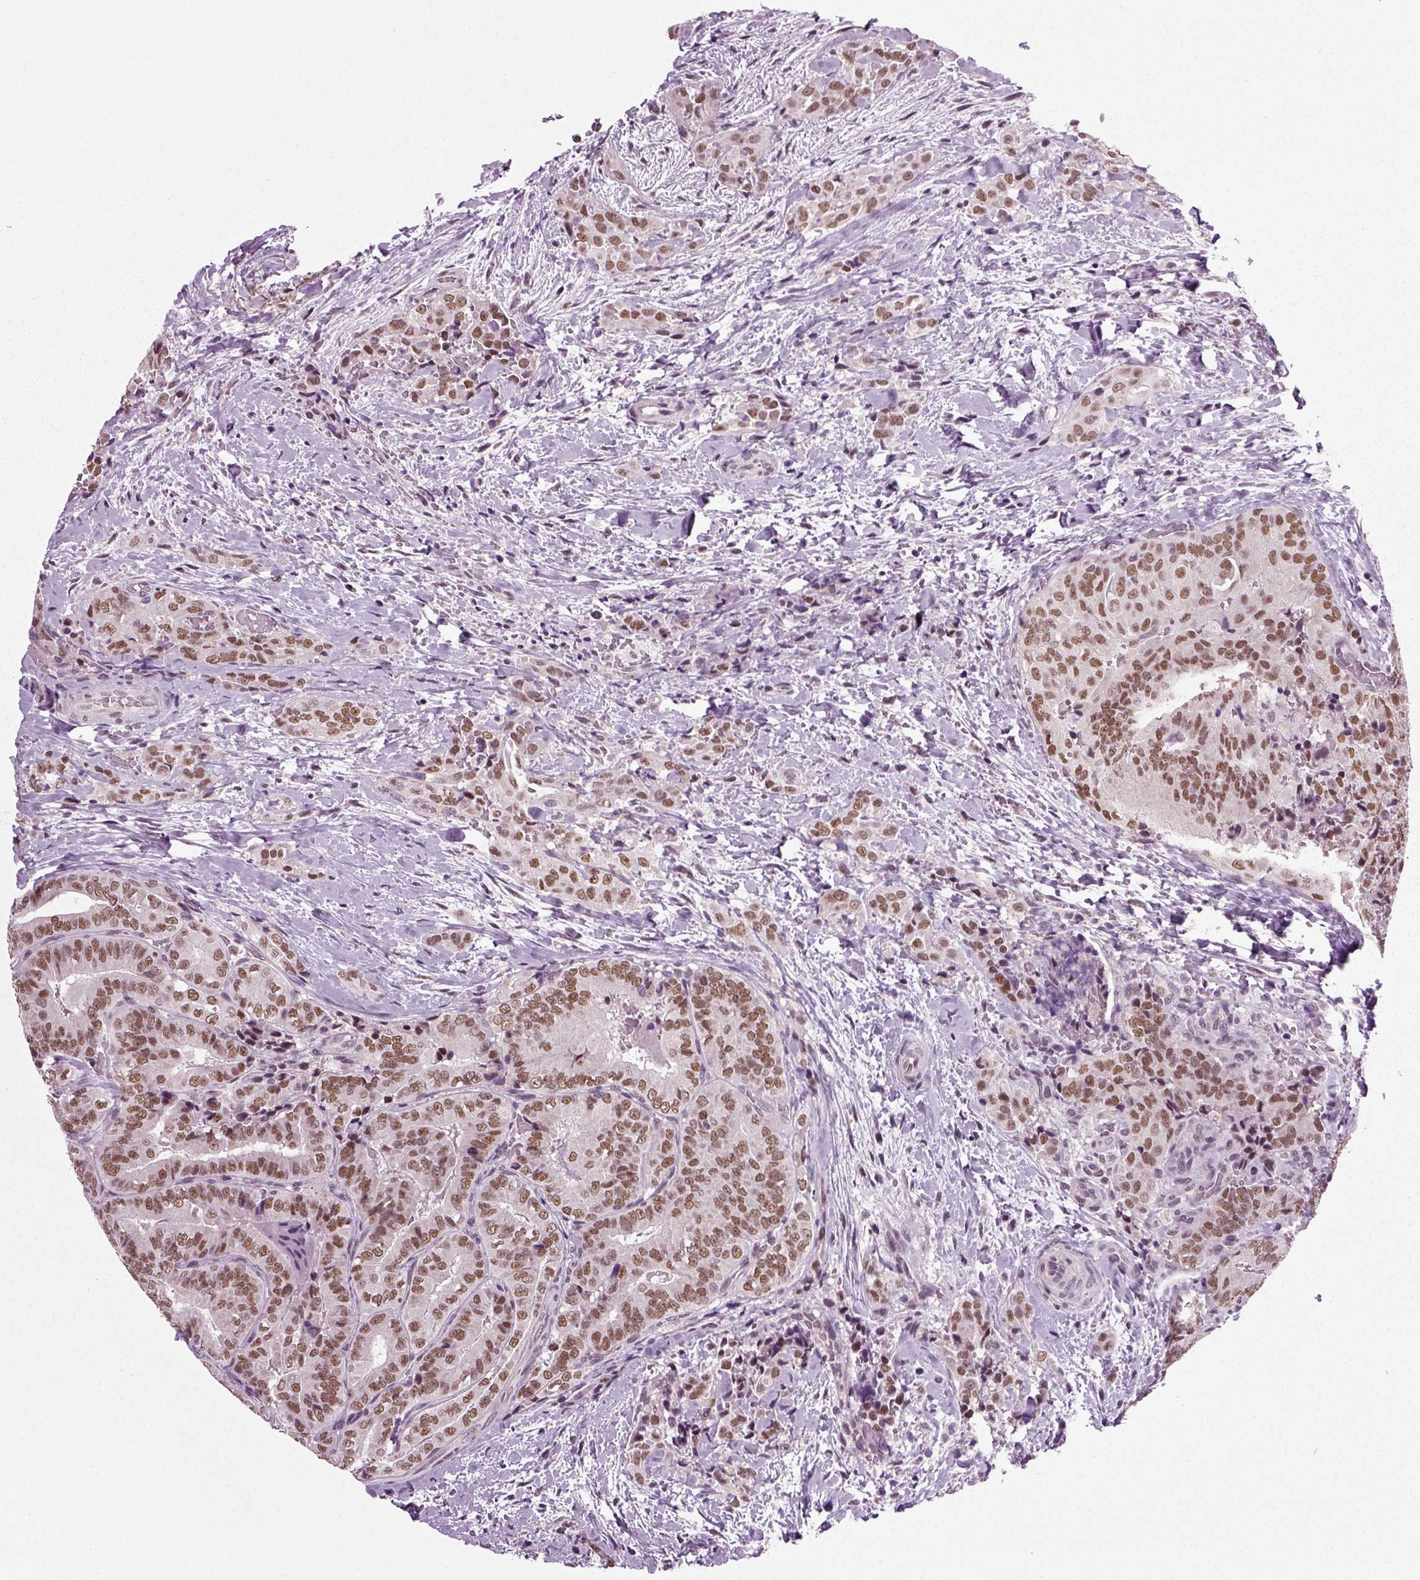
{"staining": {"intensity": "moderate", "quantity": ">75%", "location": "nuclear"}, "tissue": "thyroid cancer", "cell_type": "Tumor cells", "image_type": "cancer", "snomed": [{"axis": "morphology", "description": "Papillary adenocarcinoma, NOS"}, {"axis": "topography", "description": "Thyroid gland"}], "caption": "A histopathology image of thyroid cancer stained for a protein displays moderate nuclear brown staining in tumor cells.", "gene": "RCOR3", "patient": {"sex": "male", "age": 61}}